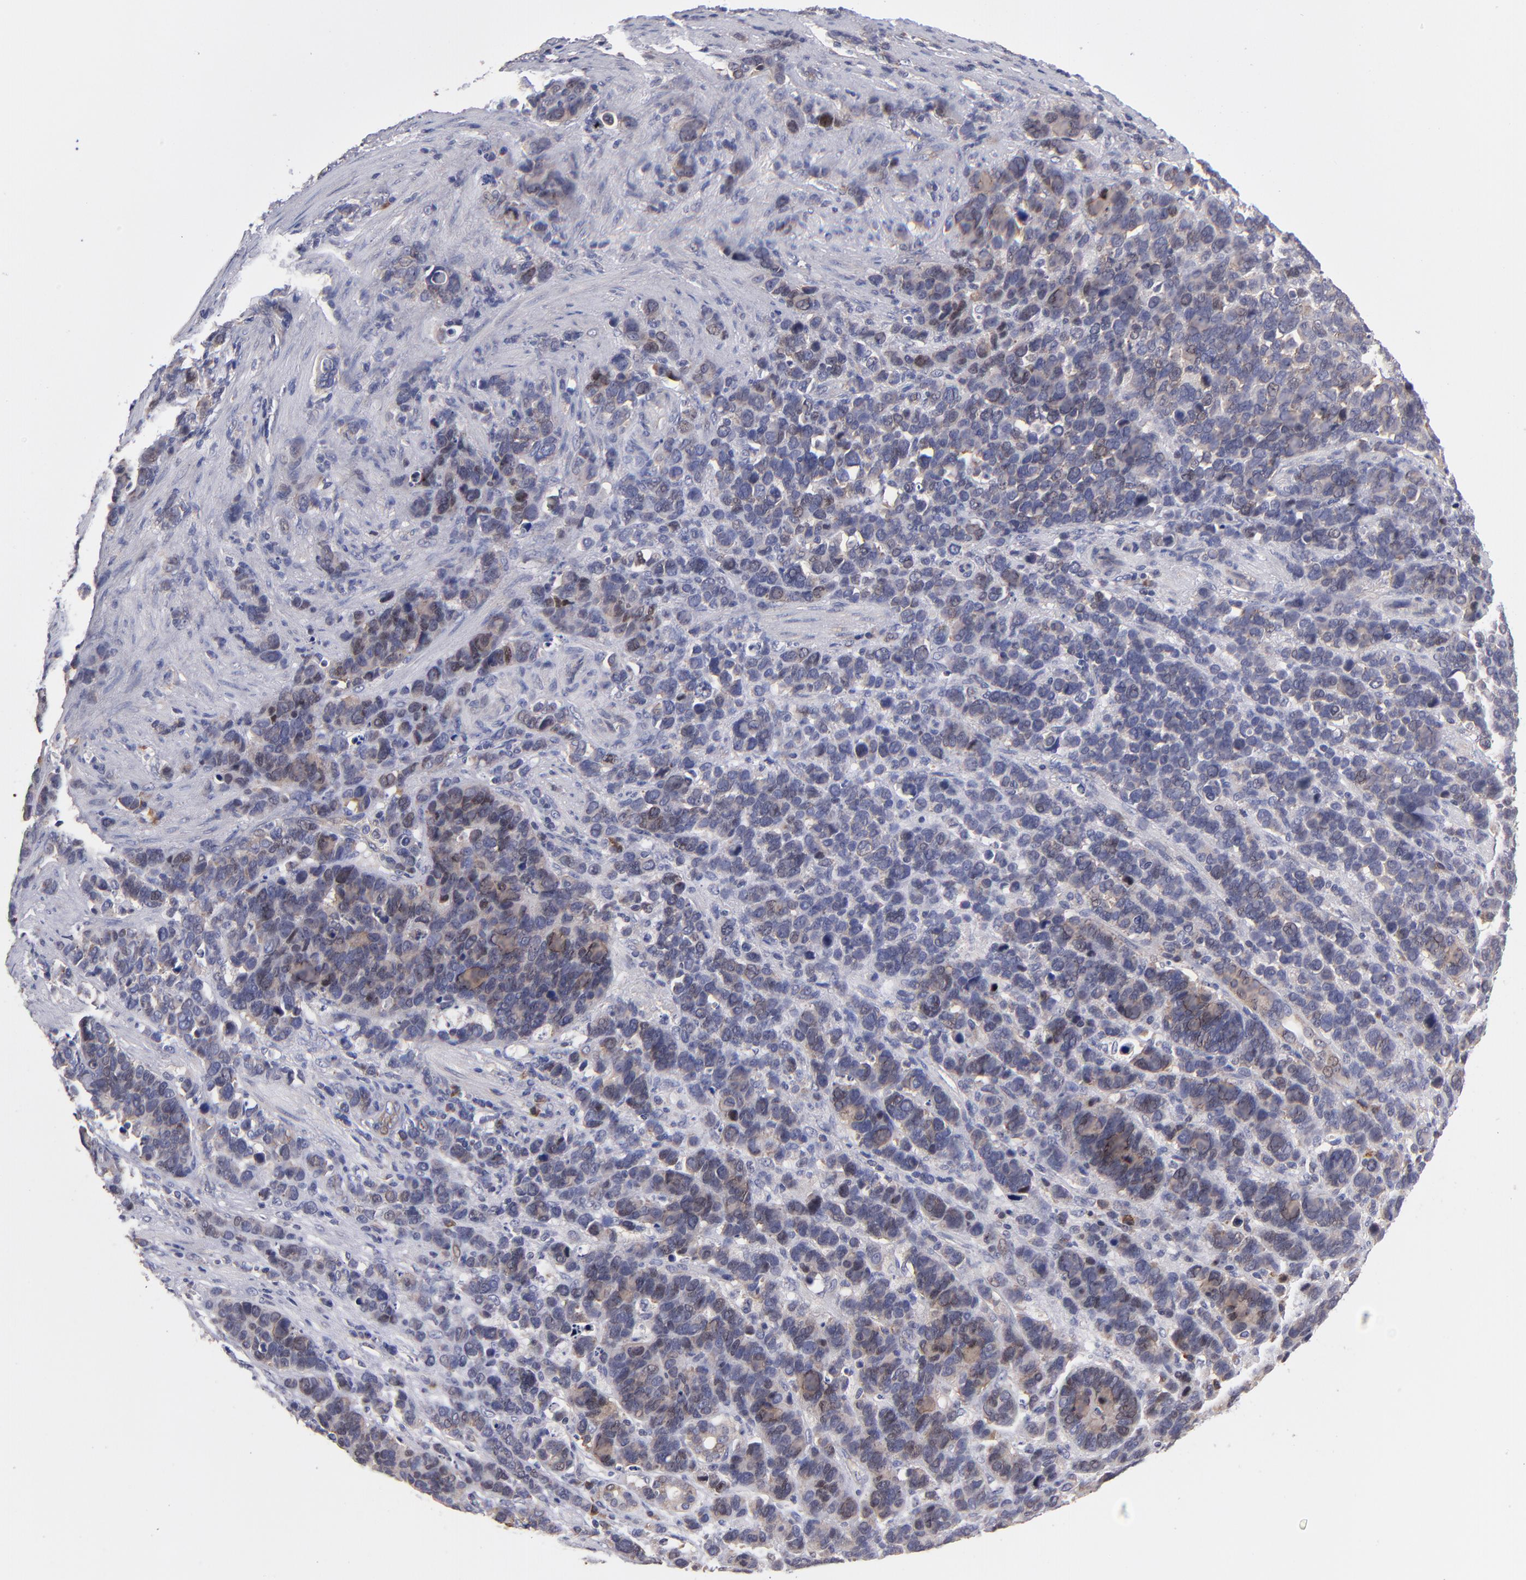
{"staining": {"intensity": "weak", "quantity": "25%-75%", "location": "cytoplasmic/membranous"}, "tissue": "stomach cancer", "cell_type": "Tumor cells", "image_type": "cancer", "snomed": [{"axis": "morphology", "description": "Adenocarcinoma, NOS"}, {"axis": "topography", "description": "Stomach, upper"}], "caption": "Weak cytoplasmic/membranous protein staining is identified in about 25%-75% of tumor cells in stomach cancer (adenocarcinoma).", "gene": "EIF3L", "patient": {"sex": "male", "age": 71}}